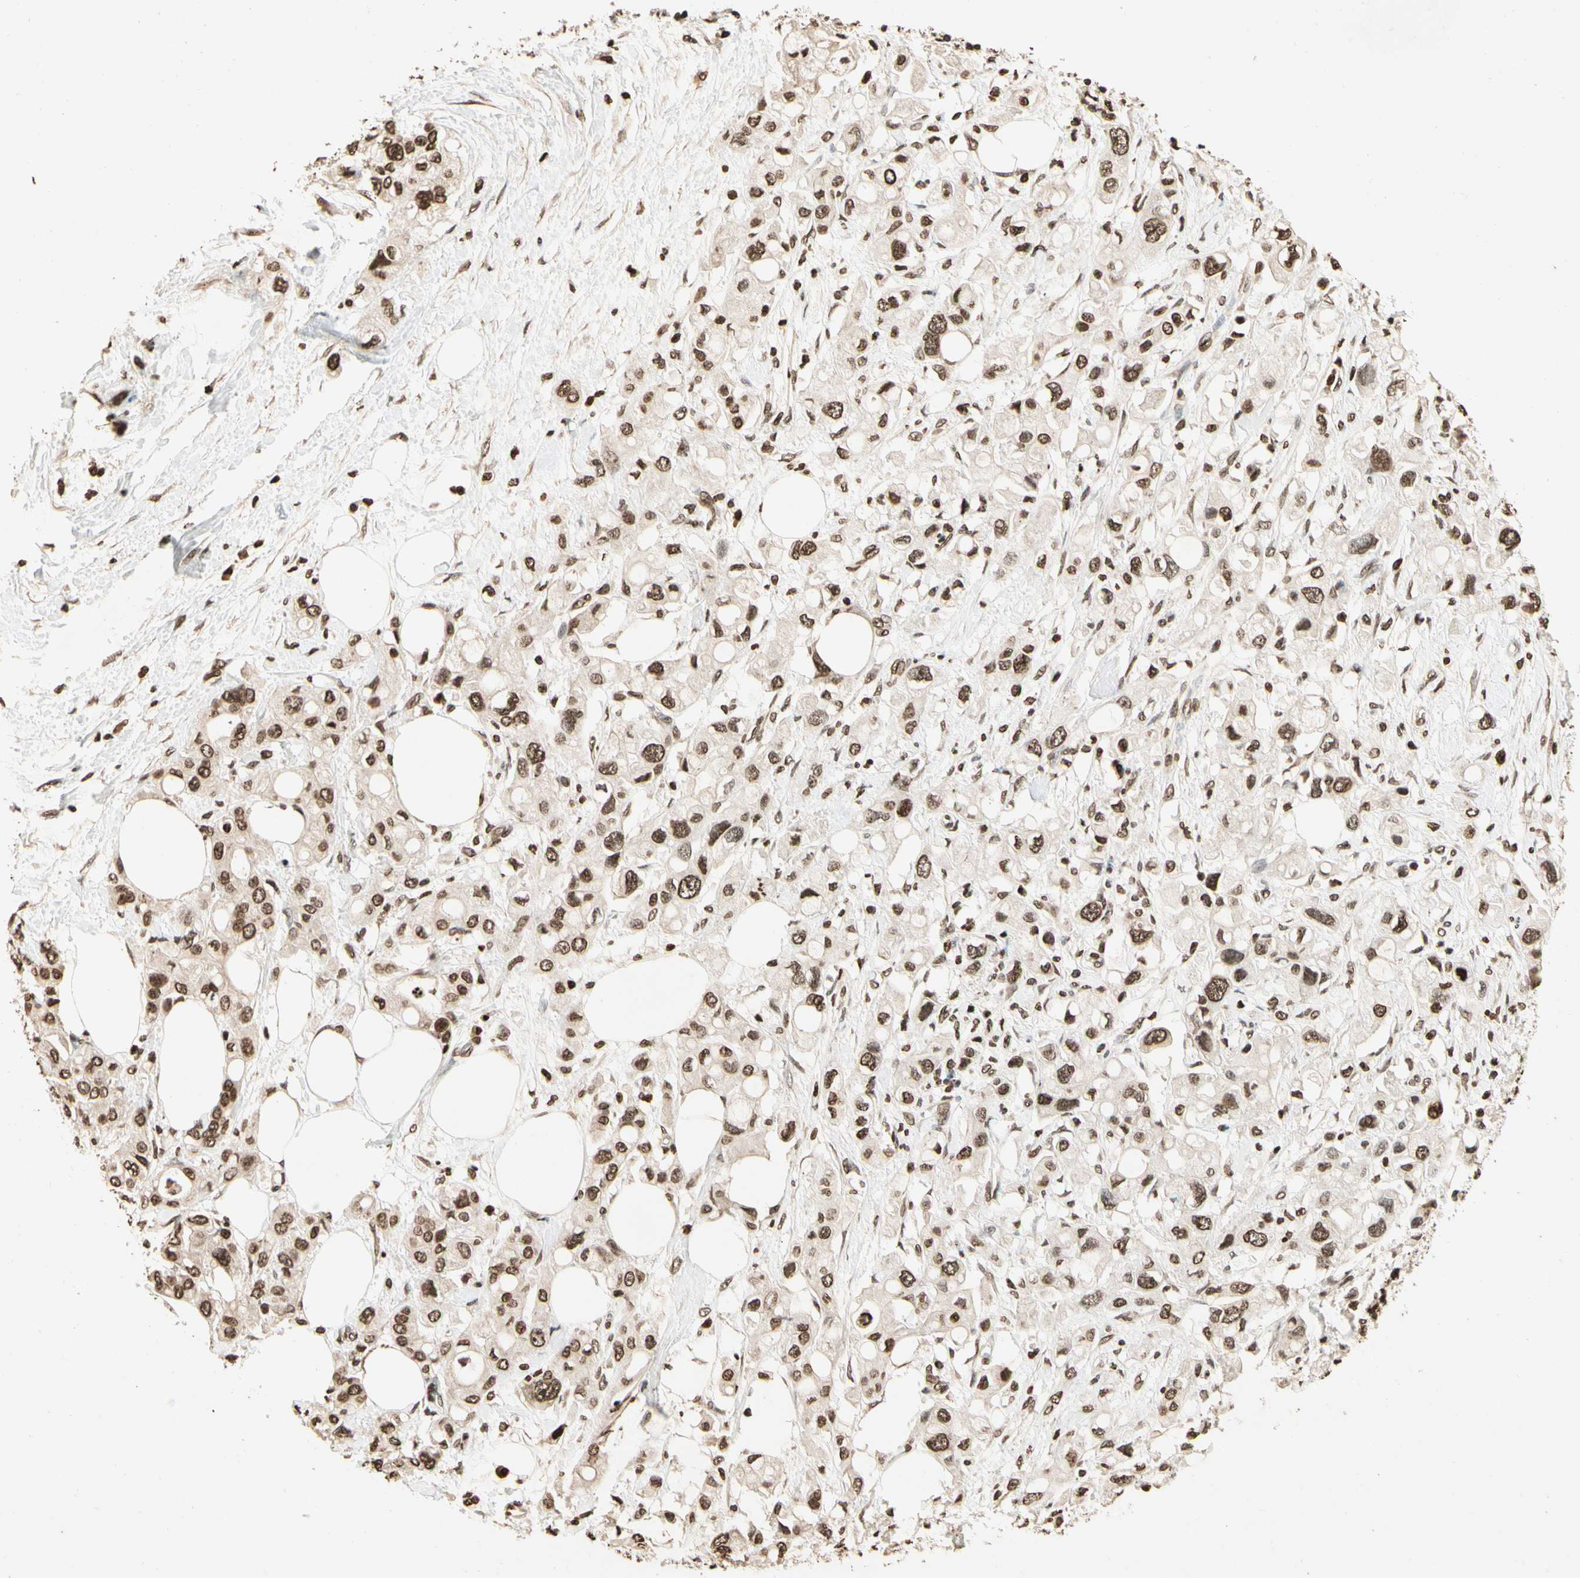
{"staining": {"intensity": "moderate", "quantity": ">75%", "location": "nuclear"}, "tissue": "pancreatic cancer", "cell_type": "Tumor cells", "image_type": "cancer", "snomed": [{"axis": "morphology", "description": "Adenocarcinoma, NOS"}, {"axis": "topography", "description": "Pancreas"}], "caption": "Pancreatic adenocarcinoma stained with a protein marker shows moderate staining in tumor cells.", "gene": "TOP1", "patient": {"sex": "female", "age": 56}}